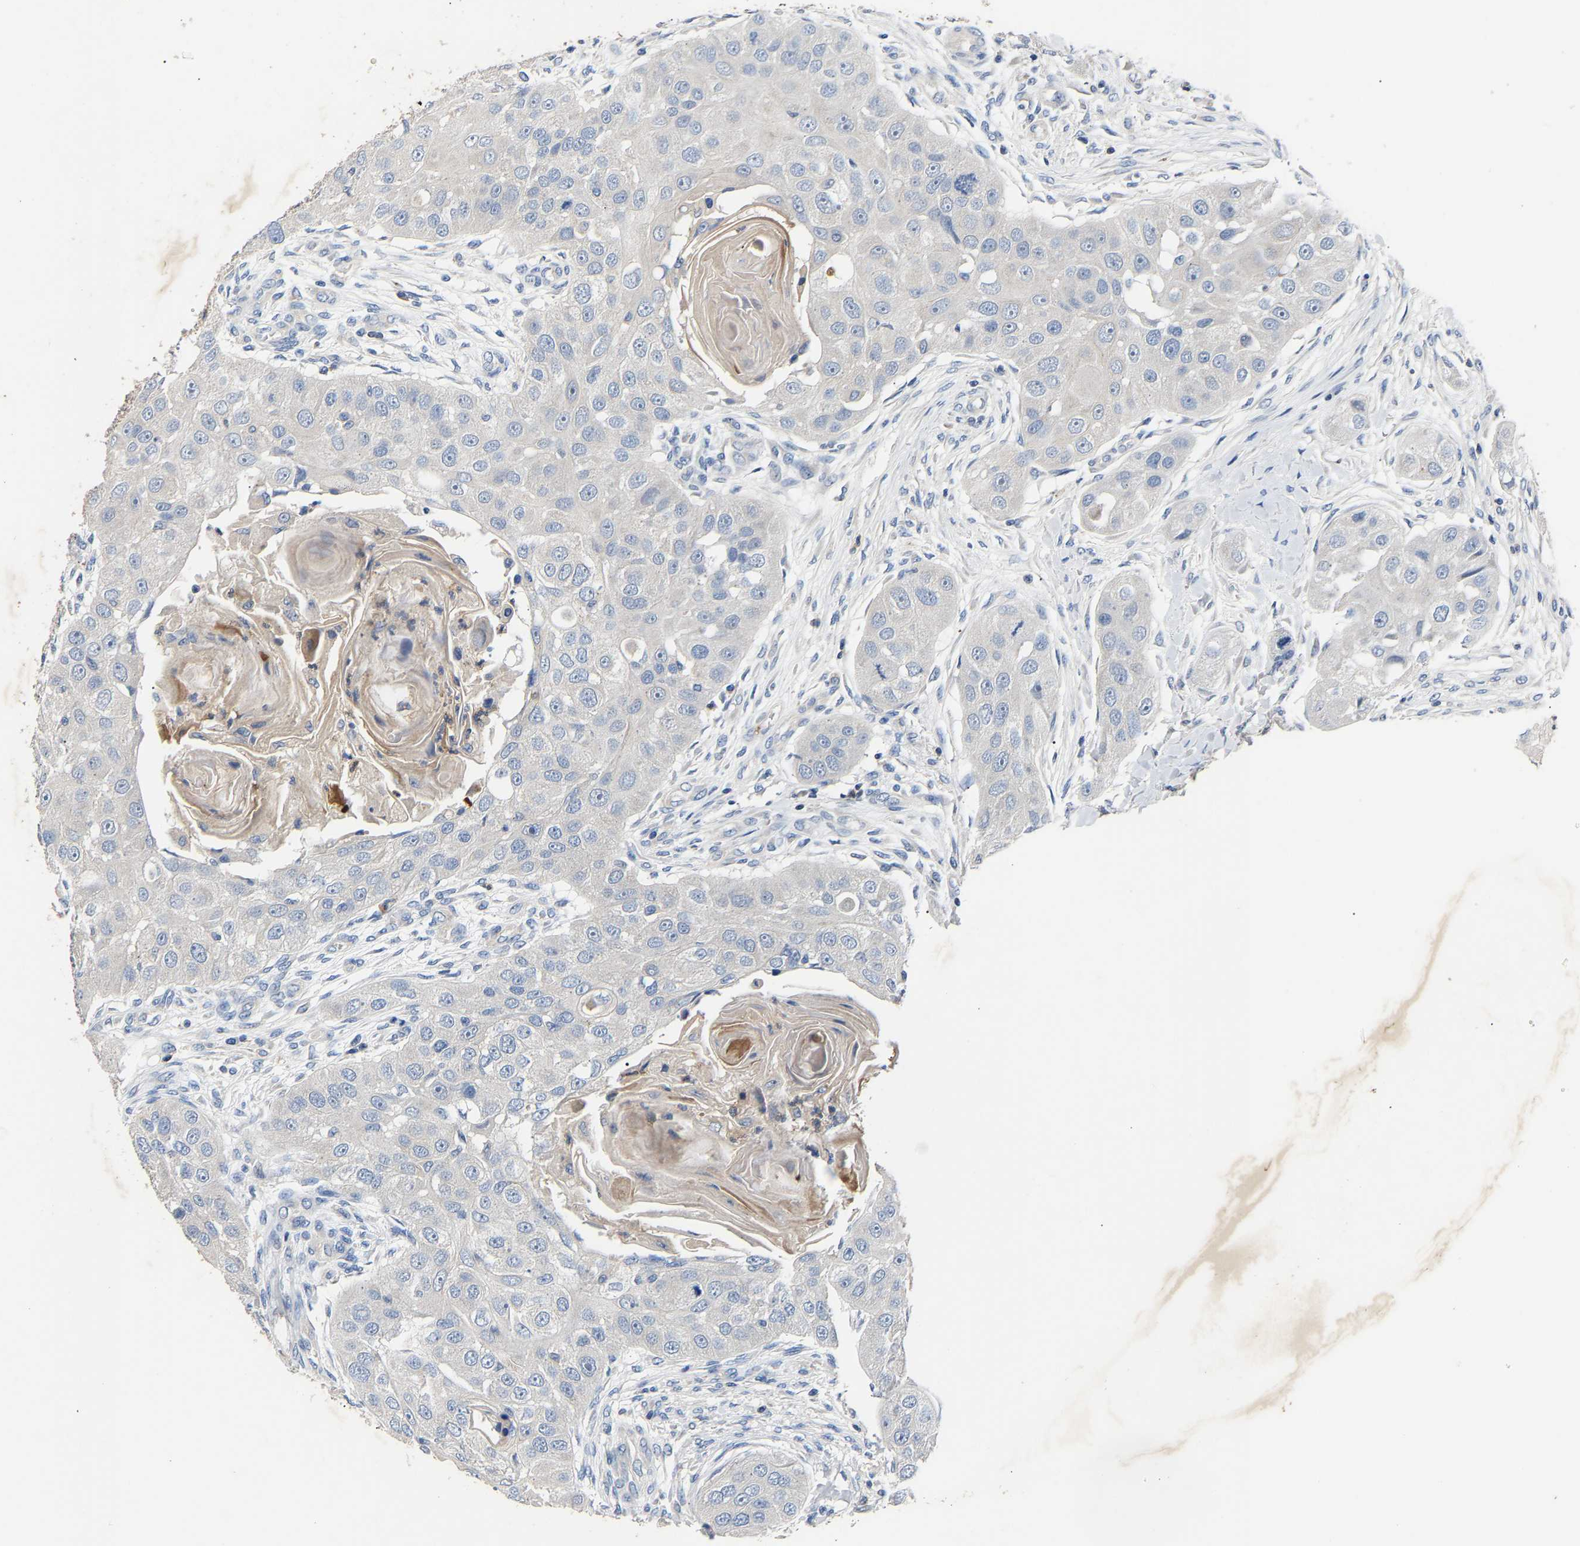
{"staining": {"intensity": "negative", "quantity": "none", "location": "none"}, "tissue": "head and neck cancer", "cell_type": "Tumor cells", "image_type": "cancer", "snomed": [{"axis": "morphology", "description": "Normal tissue, NOS"}, {"axis": "morphology", "description": "Squamous cell carcinoma, NOS"}, {"axis": "topography", "description": "Skeletal muscle"}, {"axis": "topography", "description": "Head-Neck"}], "caption": "Protein analysis of head and neck cancer shows no significant expression in tumor cells. (Brightfield microscopy of DAB IHC at high magnification).", "gene": "CCDC171", "patient": {"sex": "male", "age": 51}}